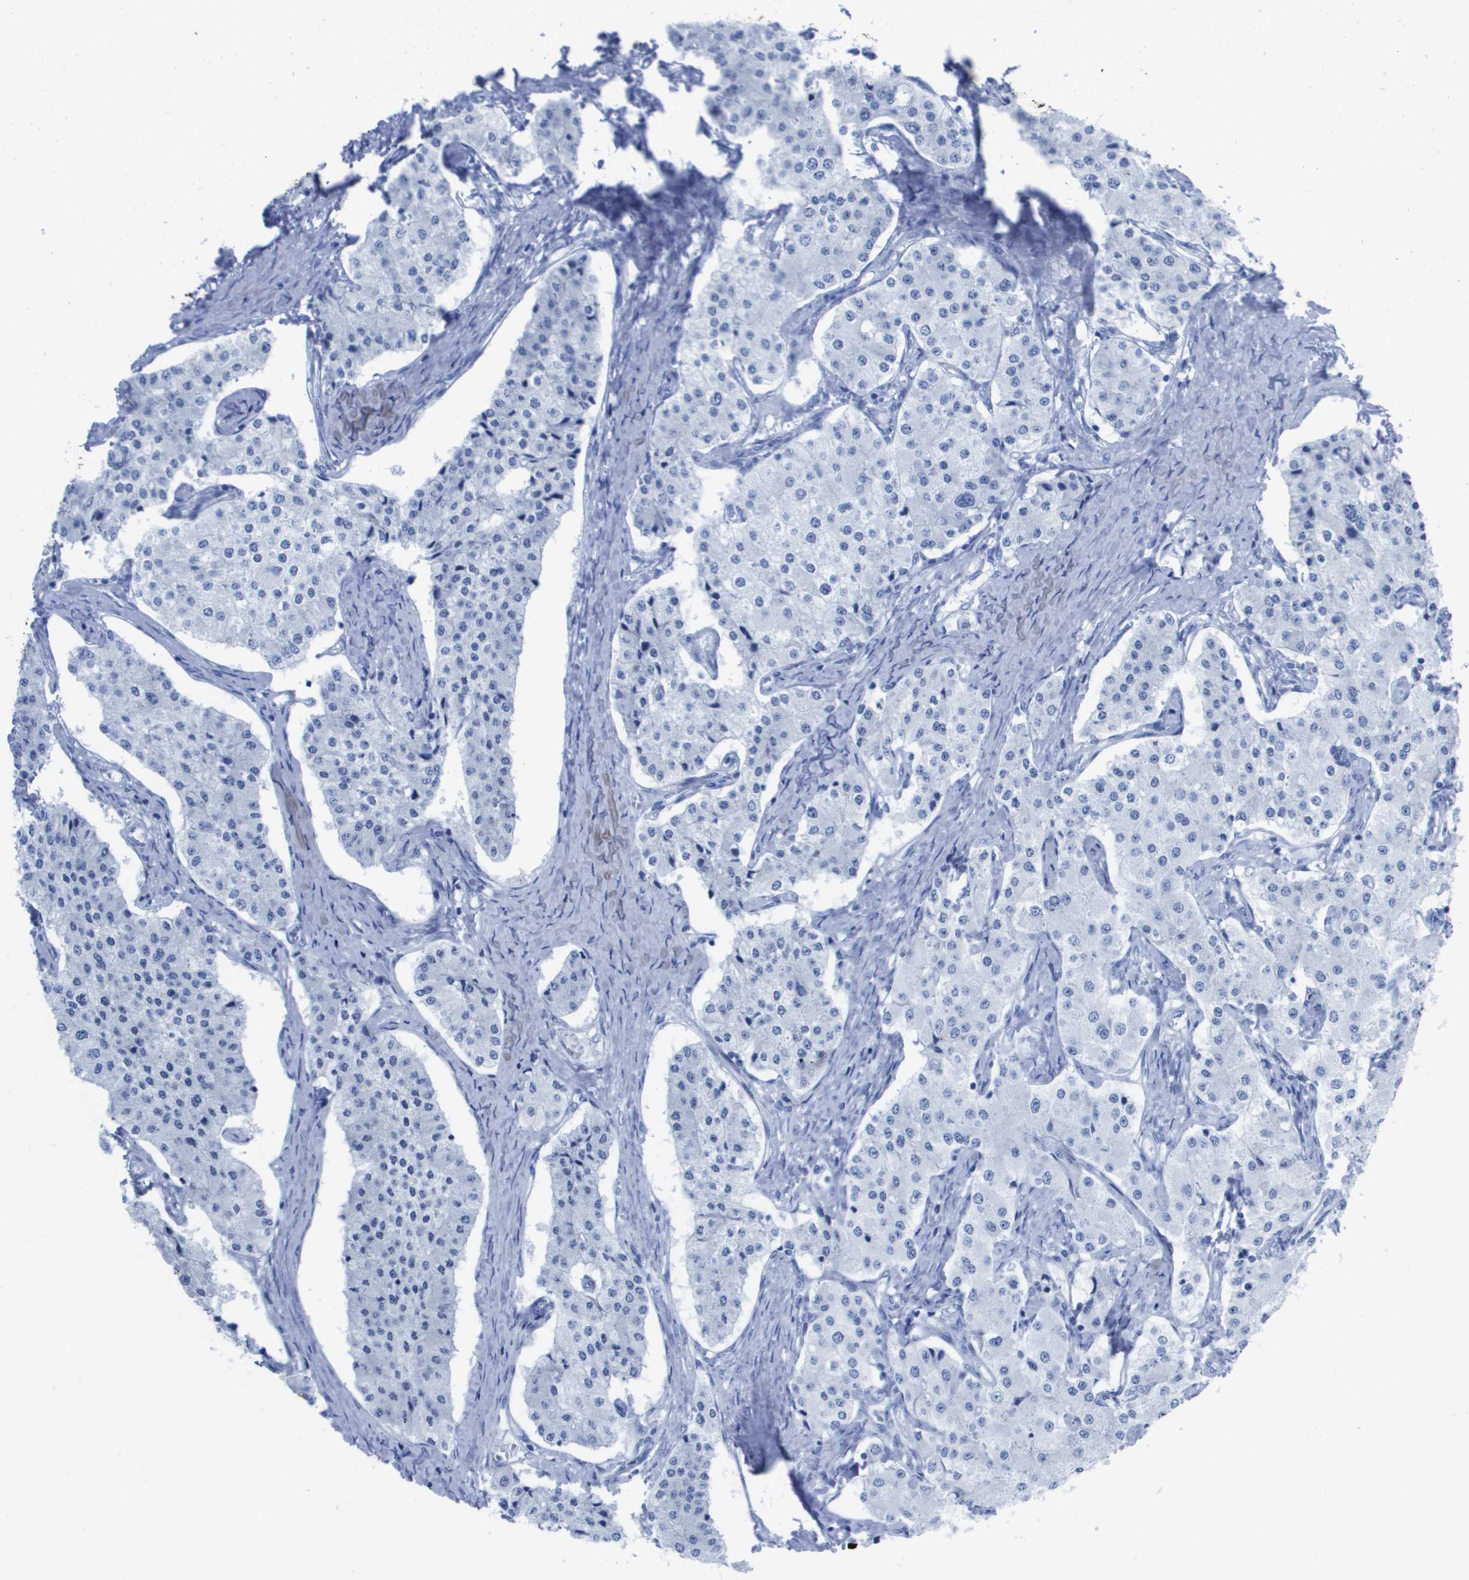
{"staining": {"intensity": "negative", "quantity": "none", "location": "none"}, "tissue": "carcinoid", "cell_type": "Tumor cells", "image_type": "cancer", "snomed": [{"axis": "morphology", "description": "Carcinoid, malignant, NOS"}, {"axis": "topography", "description": "Colon"}], "caption": "Human carcinoid stained for a protein using immunohistochemistry (IHC) demonstrates no positivity in tumor cells.", "gene": "KCNA3", "patient": {"sex": "female", "age": 52}}